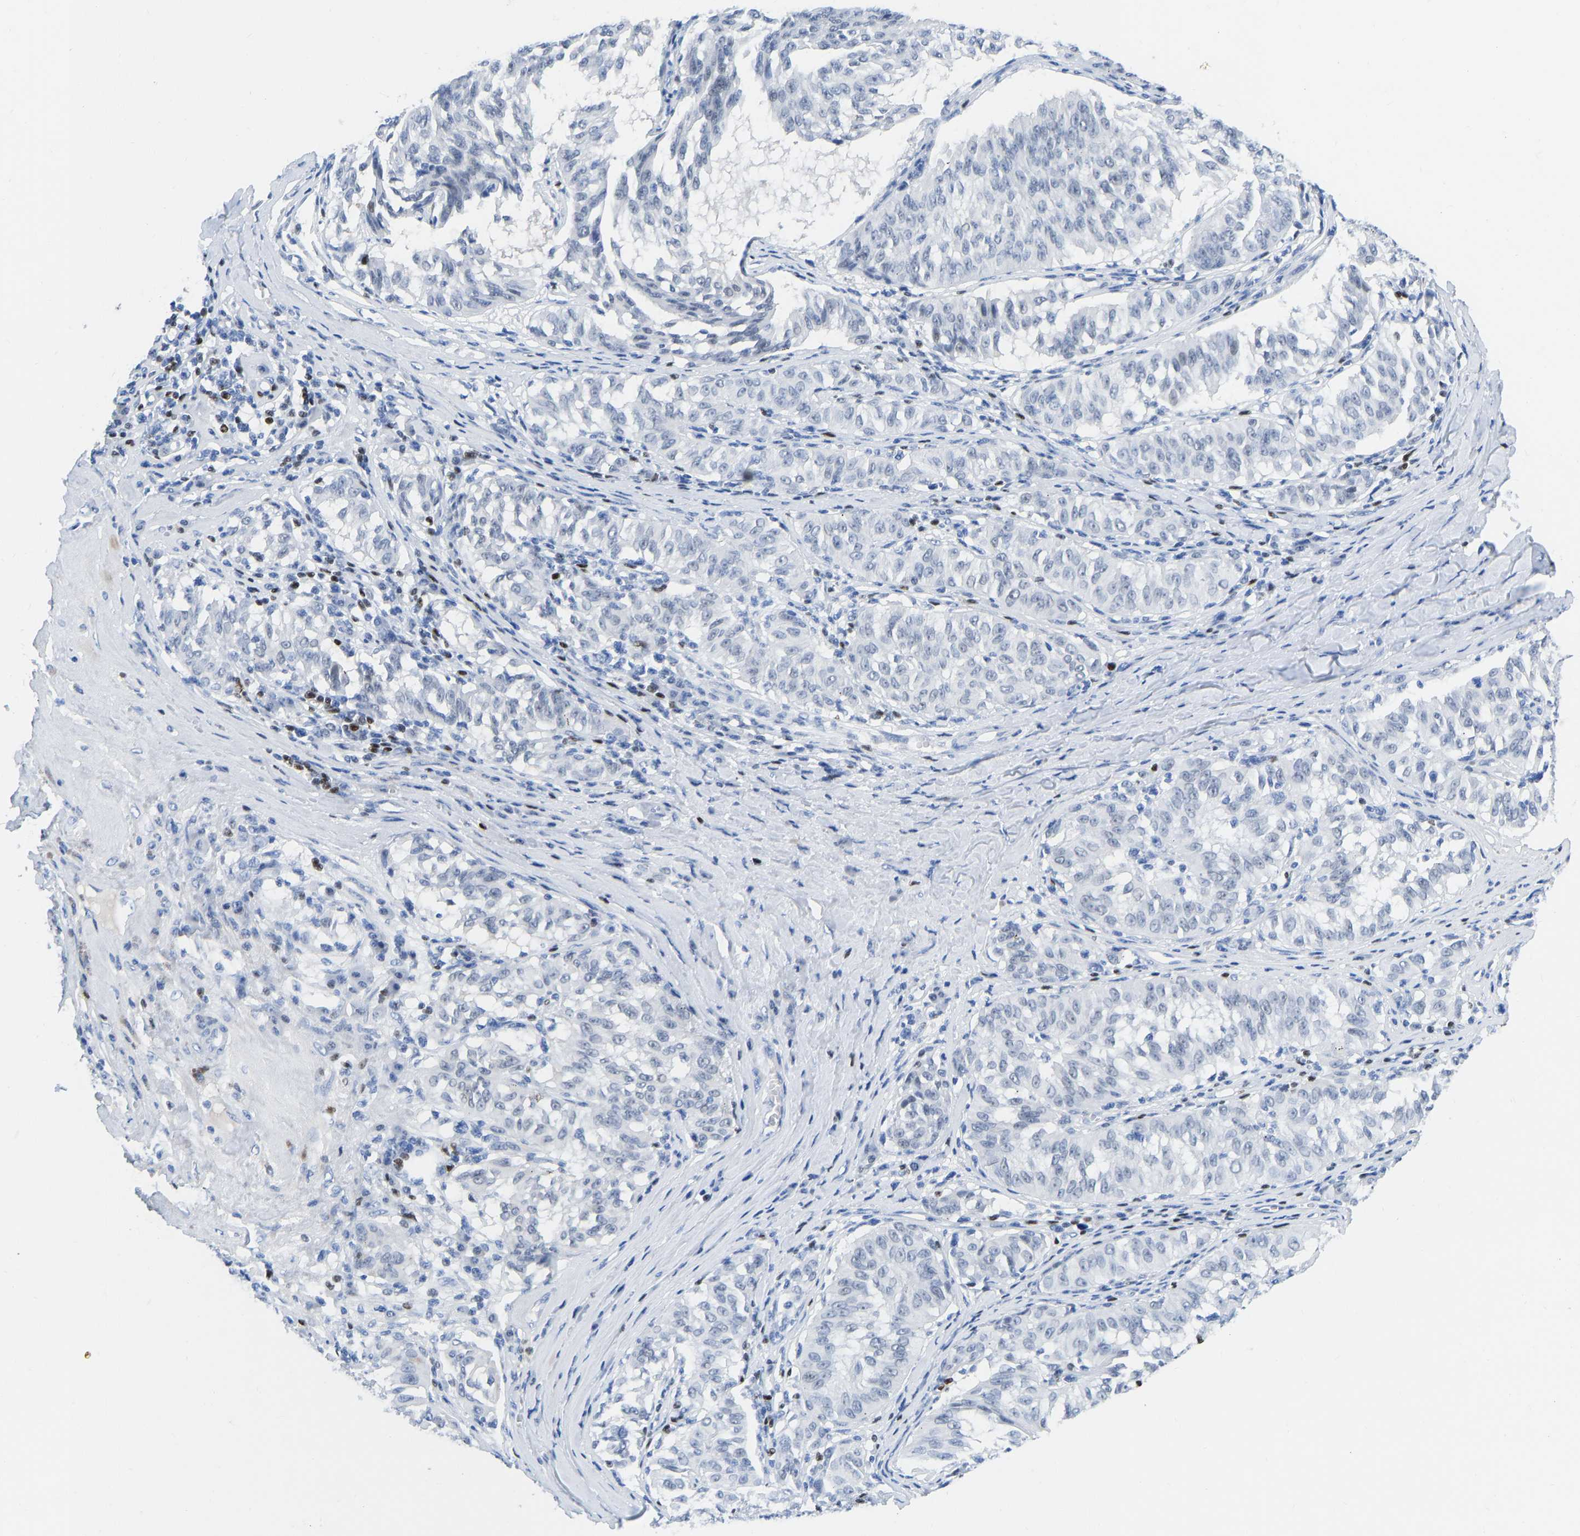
{"staining": {"intensity": "negative", "quantity": "none", "location": "none"}, "tissue": "melanoma", "cell_type": "Tumor cells", "image_type": "cancer", "snomed": [{"axis": "morphology", "description": "Malignant melanoma, NOS"}, {"axis": "topography", "description": "Skin"}], "caption": "The micrograph reveals no staining of tumor cells in melanoma. Nuclei are stained in blue.", "gene": "TCF7", "patient": {"sex": "female", "age": 72}}